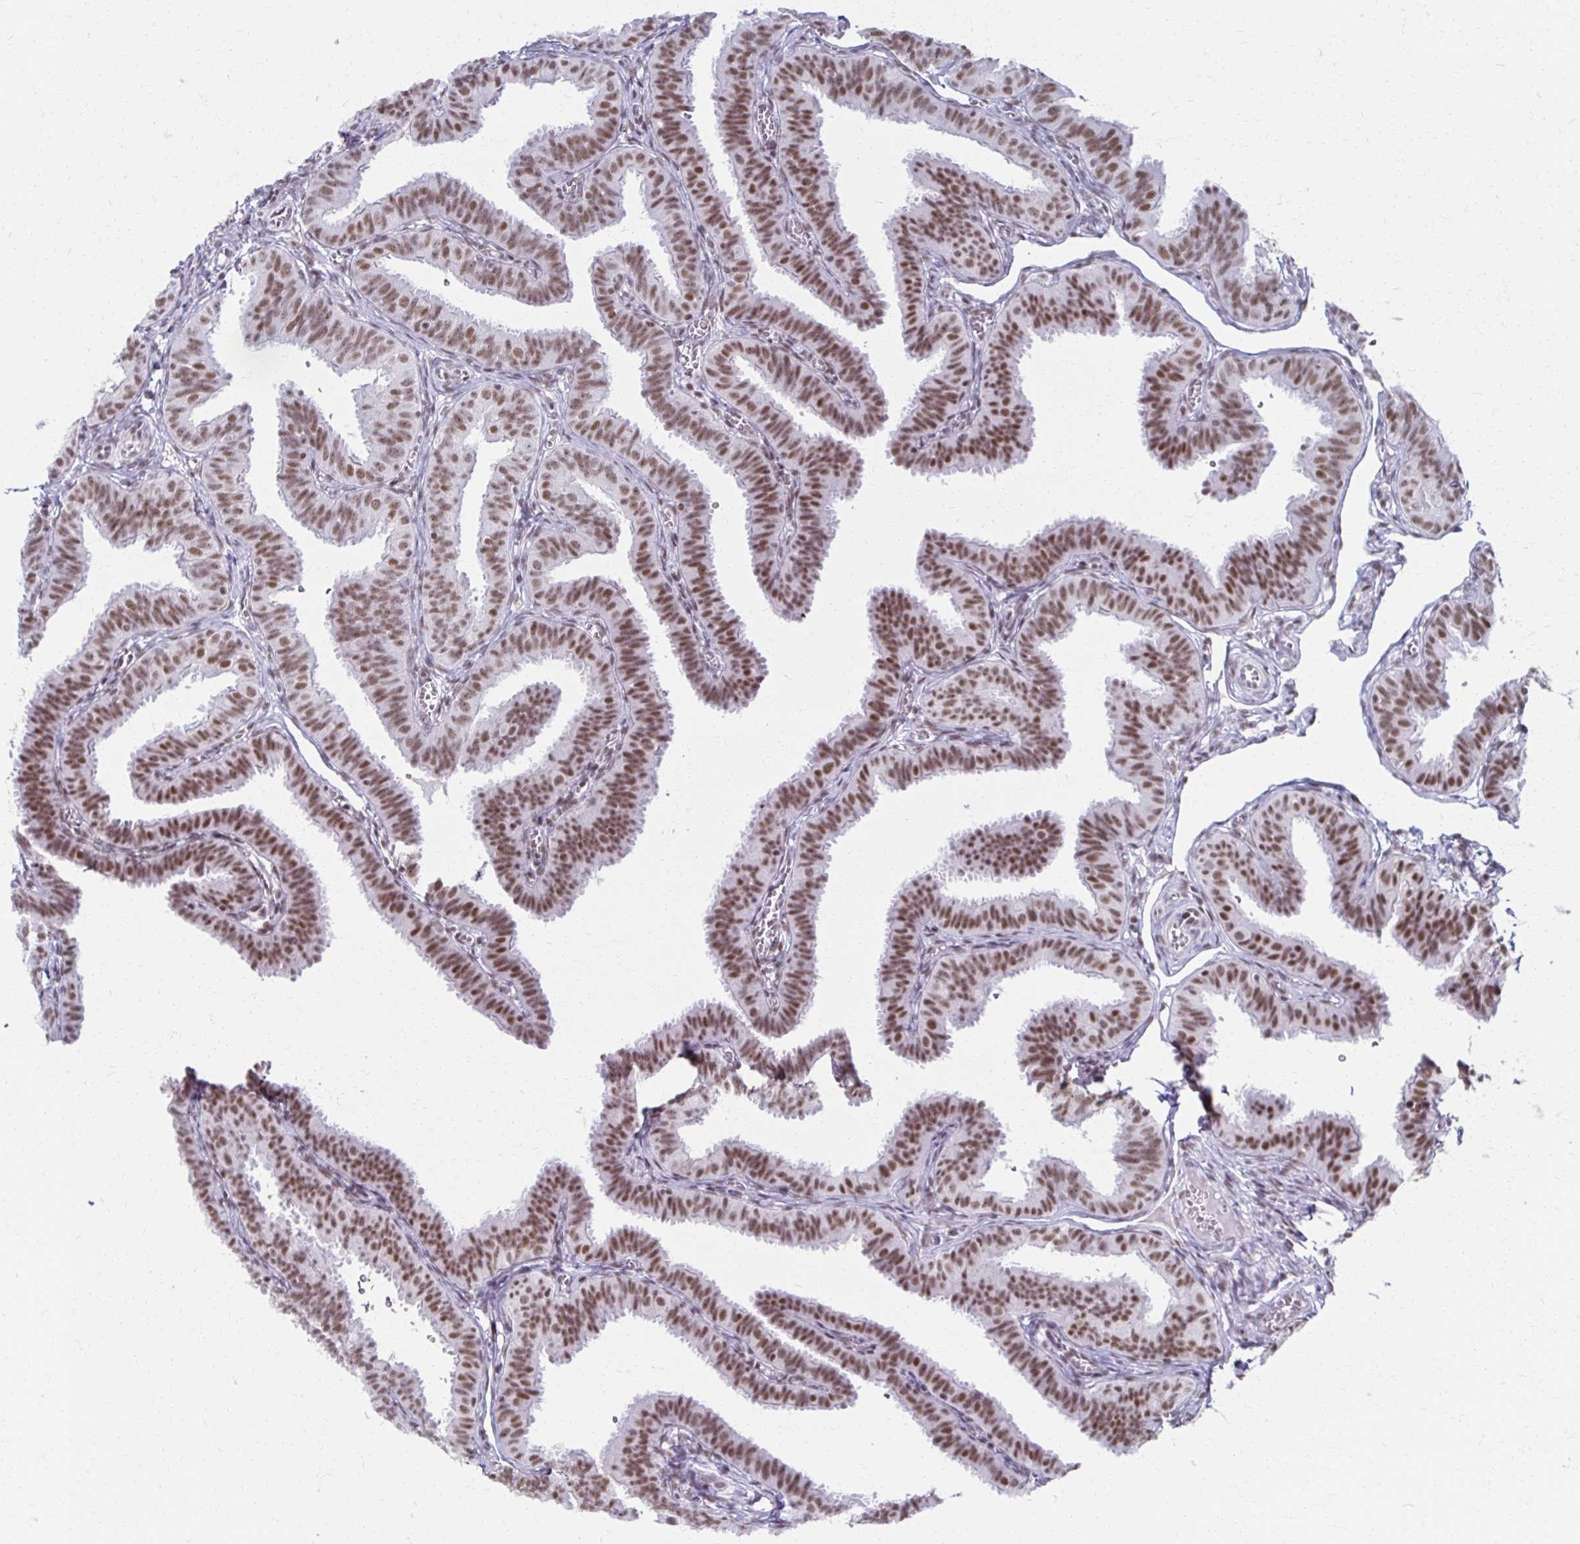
{"staining": {"intensity": "moderate", "quantity": ">75%", "location": "nuclear"}, "tissue": "fallopian tube", "cell_type": "Glandular cells", "image_type": "normal", "snomed": [{"axis": "morphology", "description": "Normal tissue, NOS"}, {"axis": "topography", "description": "Fallopian tube"}], "caption": "Immunohistochemical staining of unremarkable fallopian tube displays moderate nuclear protein positivity in about >75% of glandular cells. Using DAB (3,3'-diaminobenzidine) (brown) and hematoxylin (blue) stains, captured at high magnification using brightfield microscopy.", "gene": "IRF7", "patient": {"sex": "female", "age": 25}}